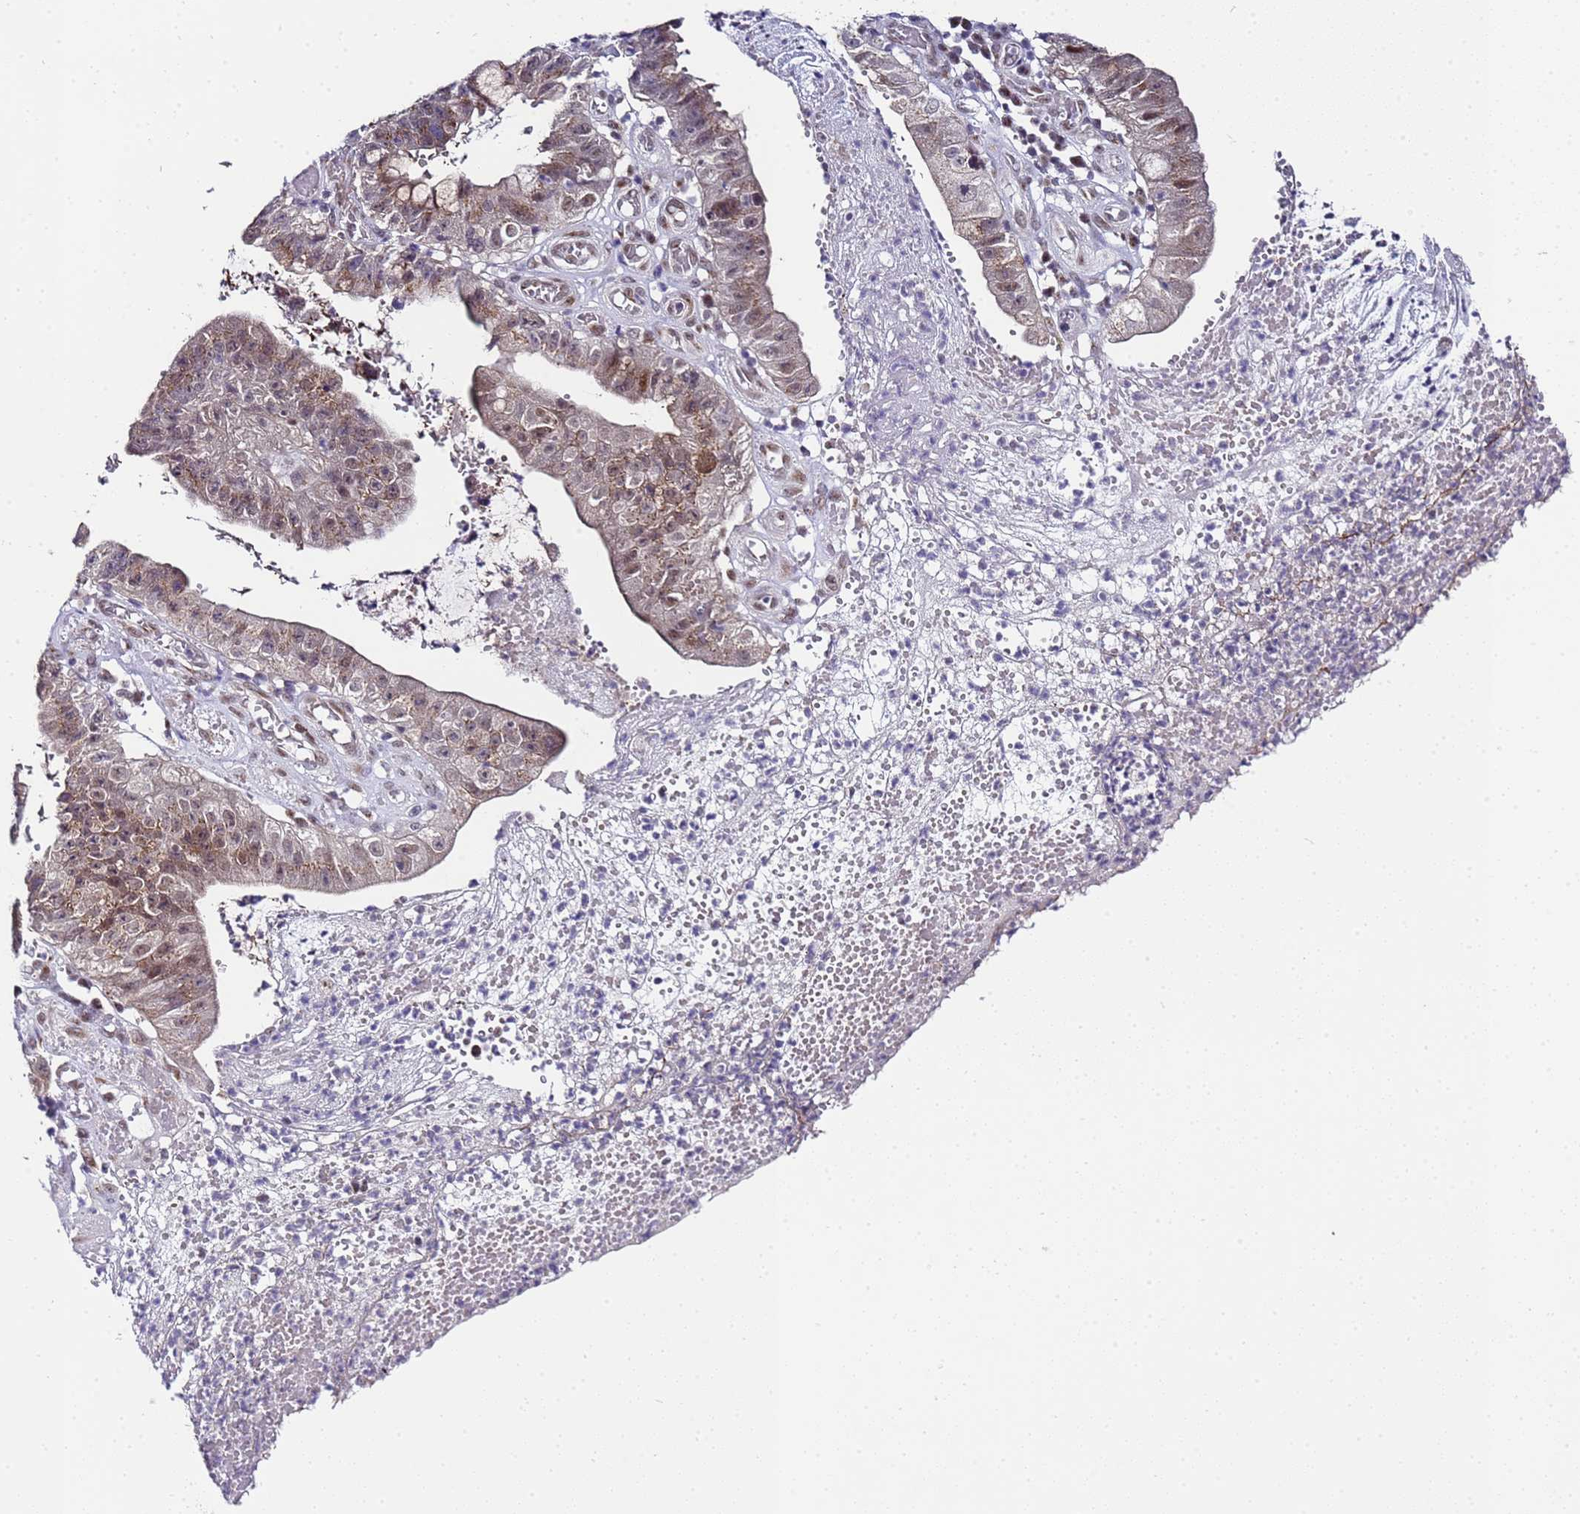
{"staining": {"intensity": "moderate", "quantity": ">75%", "location": "cytoplasmic/membranous,nuclear"}, "tissue": "stomach cancer", "cell_type": "Tumor cells", "image_type": "cancer", "snomed": [{"axis": "morphology", "description": "Adenocarcinoma, NOS"}, {"axis": "topography", "description": "Stomach"}], "caption": "Human stomach cancer (adenocarcinoma) stained with a brown dye demonstrates moderate cytoplasmic/membranous and nuclear positive expression in about >75% of tumor cells.", "gene": "C19orf47", "patient": {"sex": "male", "age": 59}}